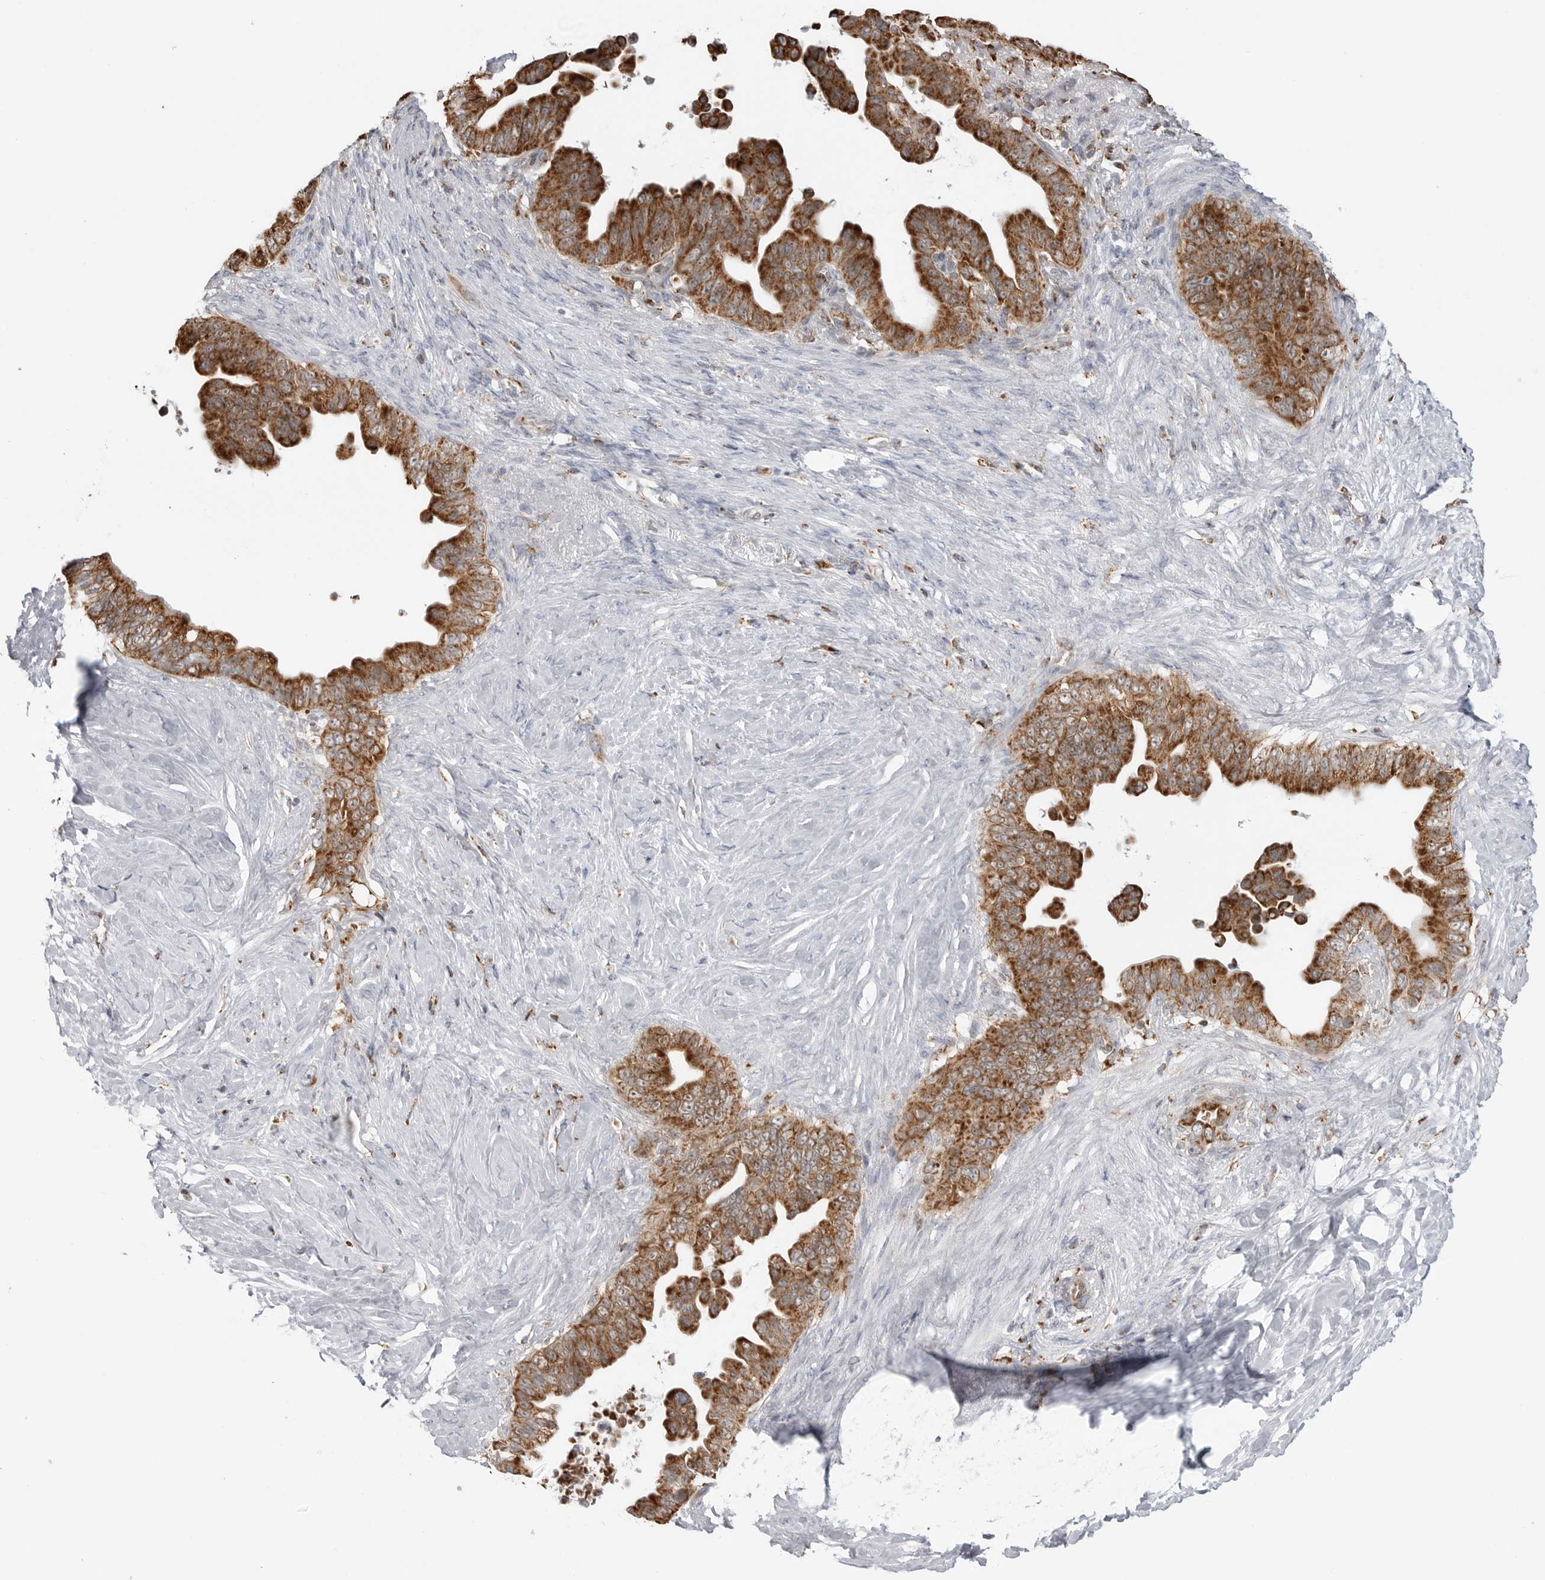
{"staining": {"intensity": "strong", "quantity": ">75%", "location": "cytoplasmic/membranous"}, "tissue": "pancreatic cancer", "cell_type": "Tumor cells", "image_type": "cancer", "snomed": [{"axis": "morphology", "description": "Adenocarcinoma, NOS"}, {"axis": "topography", "description": "Pancreas"}], "caption": "Protein expression analysis of pancreatic adenocarcinoma reveals strong cytoplasmic/membranous positivity in about >75% of tumor cells. (DAB (3,3'-diaminobenzidine) IHC with brightfield microscopy, high magnification).", "gene": "COX5A", "patient": {"sex": "female", "age": 72}}